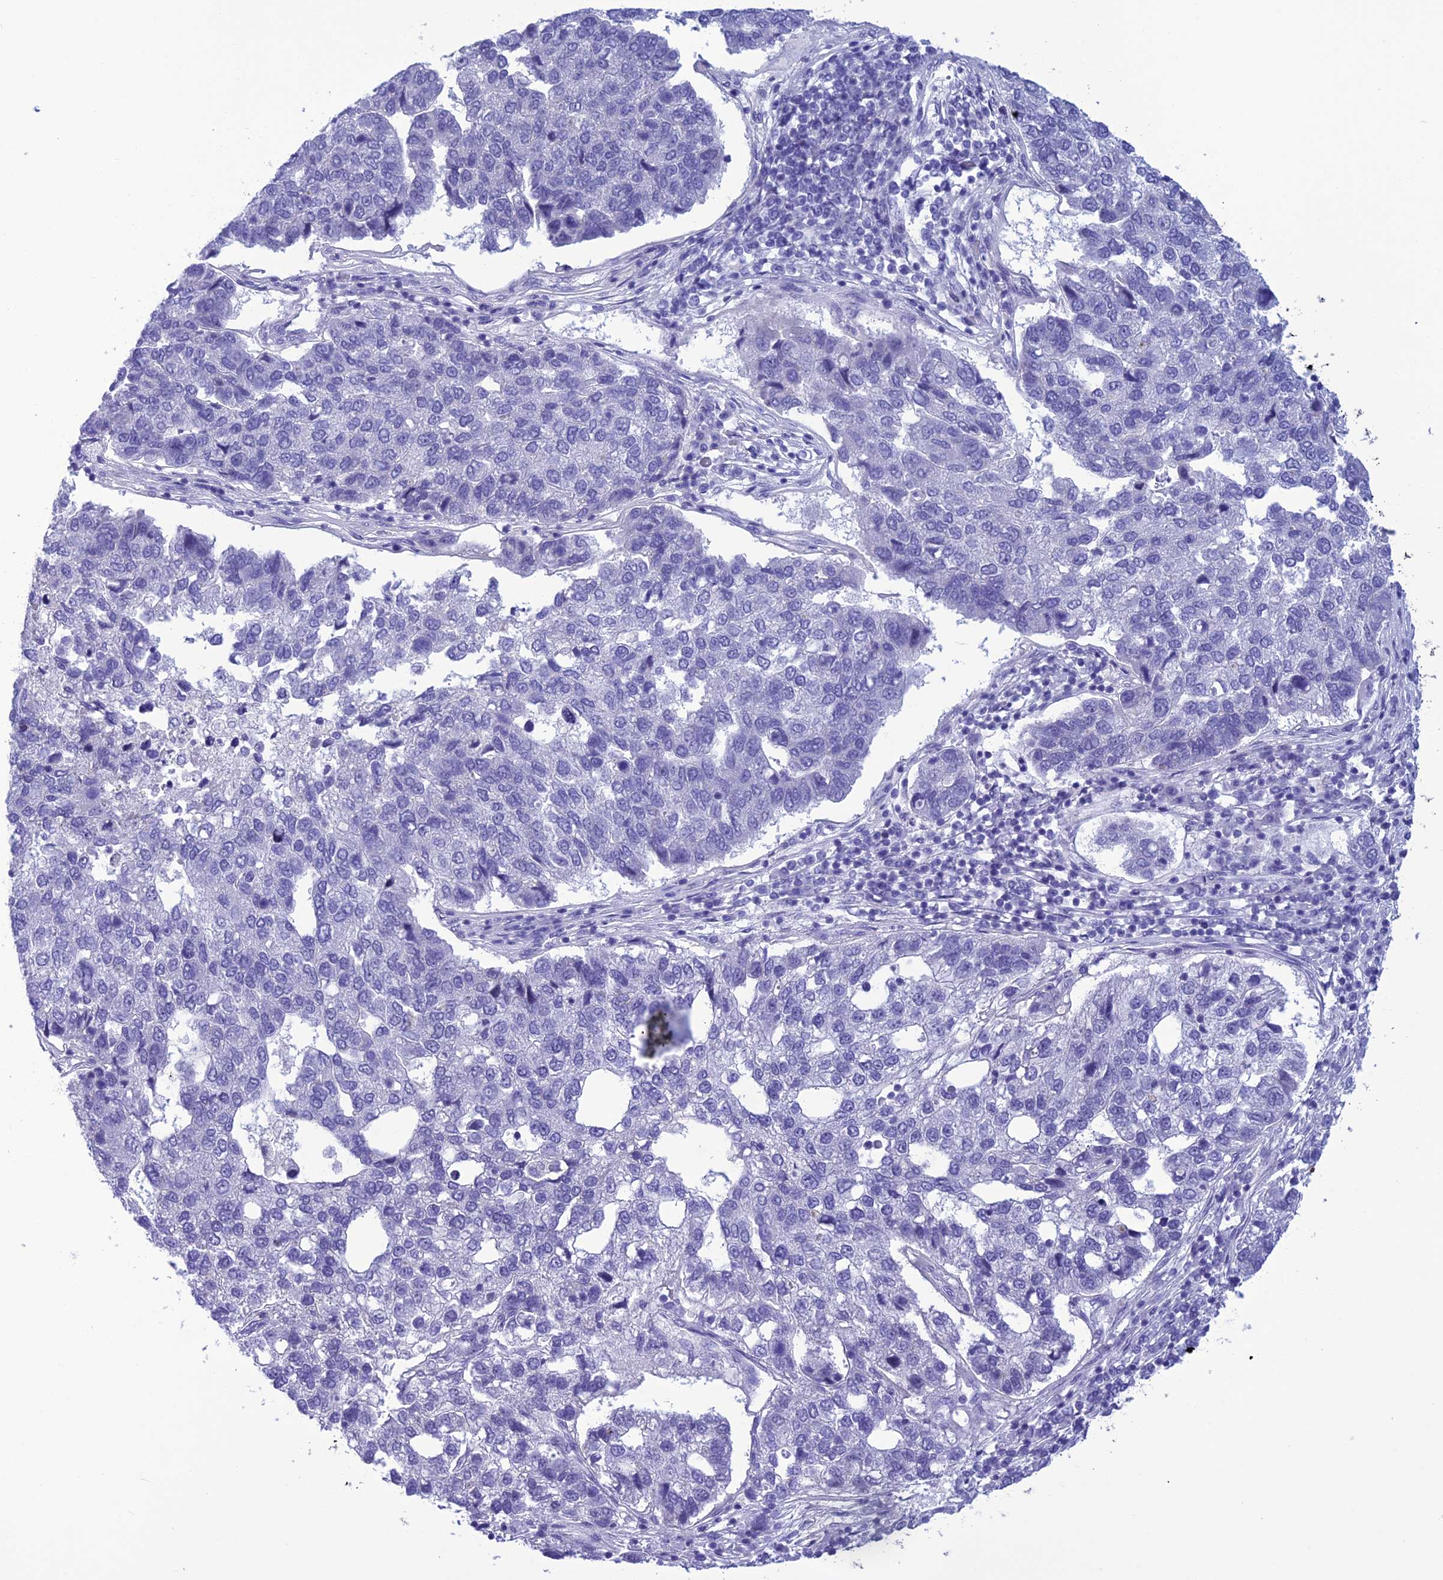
{"staining": {"intensity": "negative", "quantity": "none", "location": "none"}, "tissue": "pancreatic cancer", "cell_type": "Tumor cells", "image_type": "cancer", "snomed": [{"axis": "morphology", "description": "Adenocarcinoma, NOS"}, {"axis": "topography", "description": "Pancreas"}], "caption": "Protein analysis of pancreatic cancer (adenocarcinoma) reveals no significant expression in tumor cells.", "gene": "BBS2", "patient": {"sex": "female", "age": 61}}